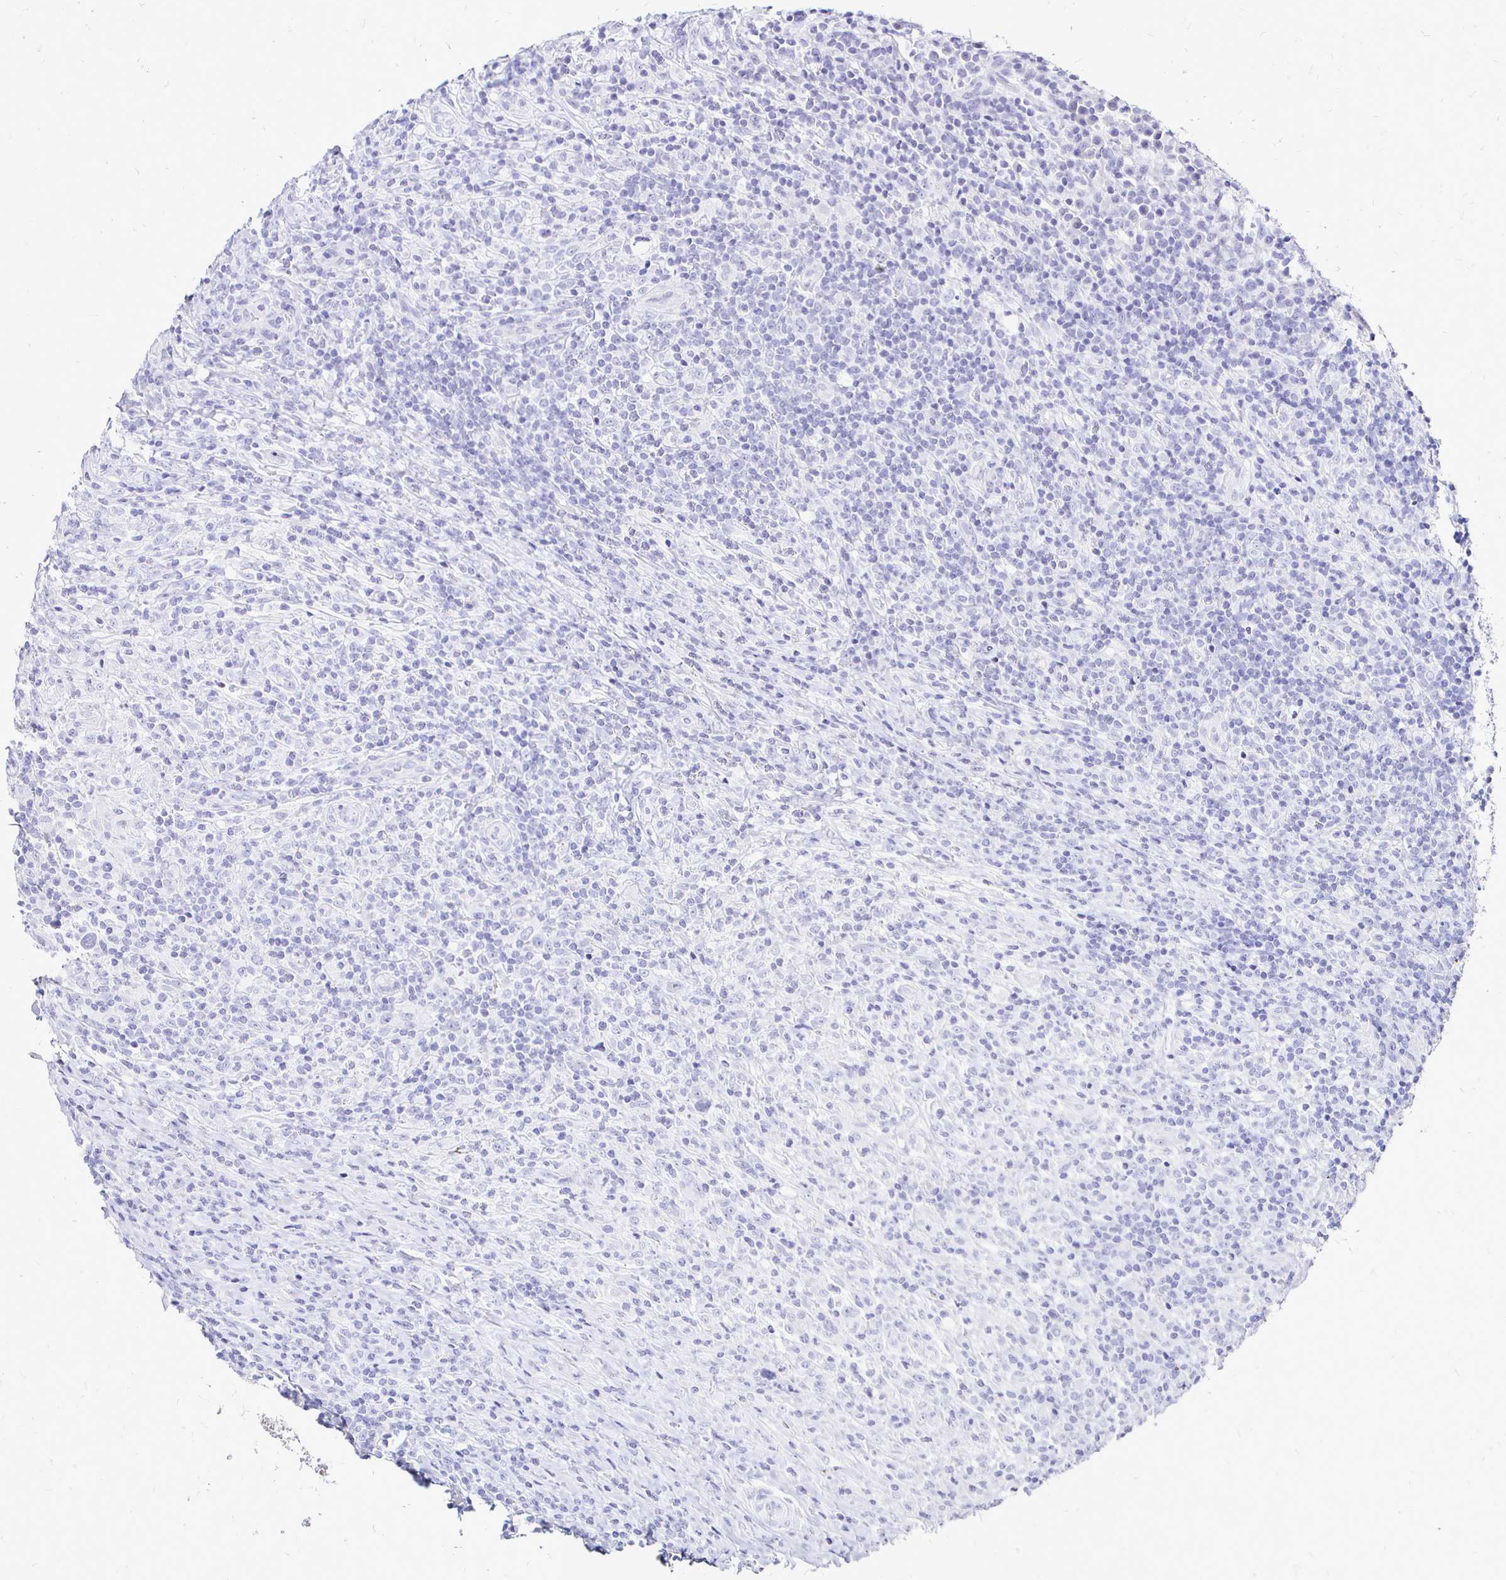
{"staining": {"intensity": "negative", "quantity": "none", "location": "none"}, "tissue": "lymphoma", "cell_type": "Tumor cells", "image_type": "cancer", "snomed": [{"axis": "morphology", "description": "Hodgkin's disease, NOS"}, {"axis": "topography", "description": "Lymph node"}], "caption": "The micrograph reveals no significant staining in tumor cells of Hodgkin's disease.", "gene": "IRGC", "patient": {"sex": "female", "age": 18}}